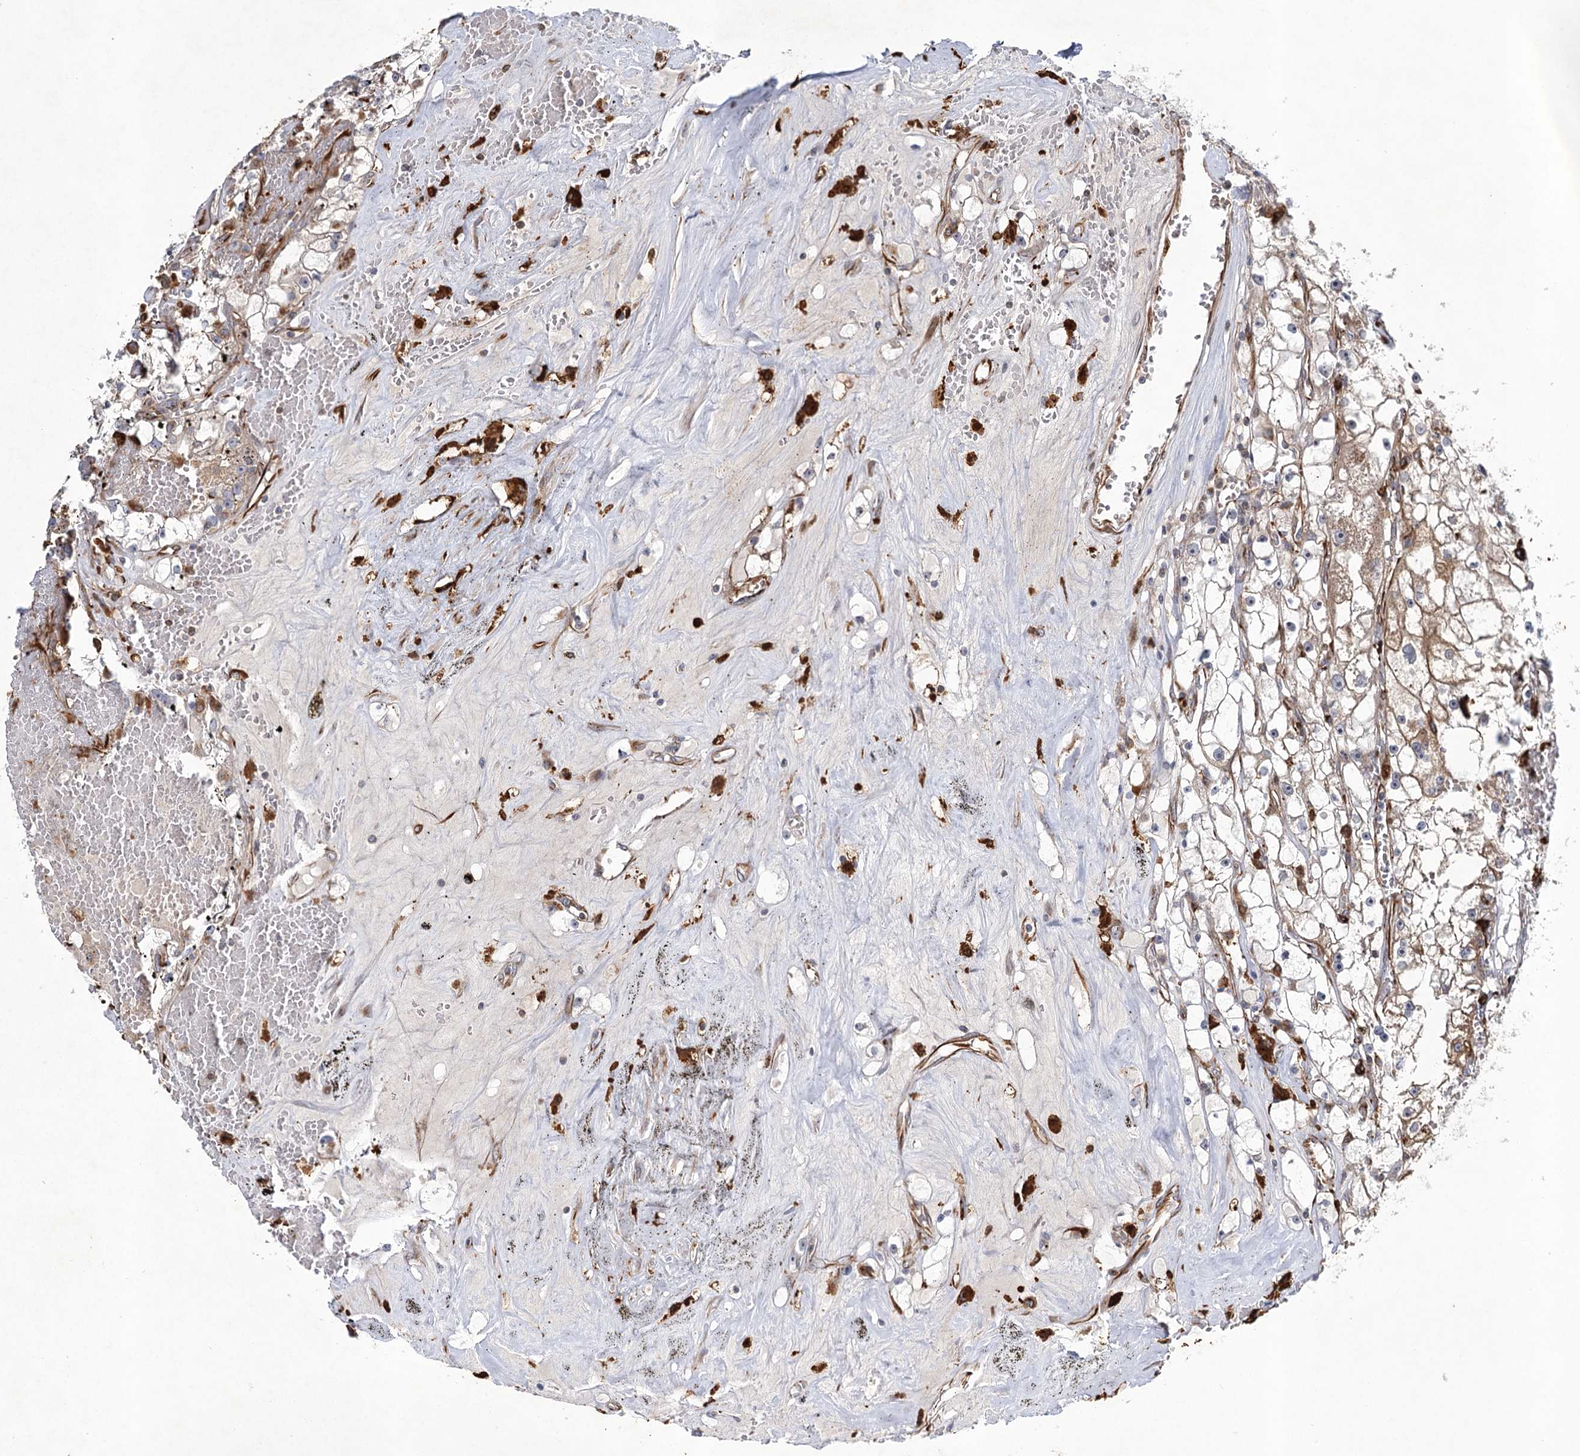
{"staining": {"intensity": "weak", "quantity": "25%-75%", "location": "cytoplasmic/membranous"}, "tissue": "renal cancer", "cell_type": "Tumor cells", "image_type": "cancer", "snomed": [{"axis": "morphology", "description": "Adenocarcinoma, NOS"}, {"axis": "topography", "description": "Kidney"}], "caption": "The micrograph shows staining of adenocarcinoma (renal), revealing weak cytoplasmic/membranous protein expression (brown color) within tumor cells. Immunohistochemistry (ihc) stains the protein in brown and the nuclei are stained blue.", "gene": "DPEP2", "patient": {"sex": "male", "age": 56}}